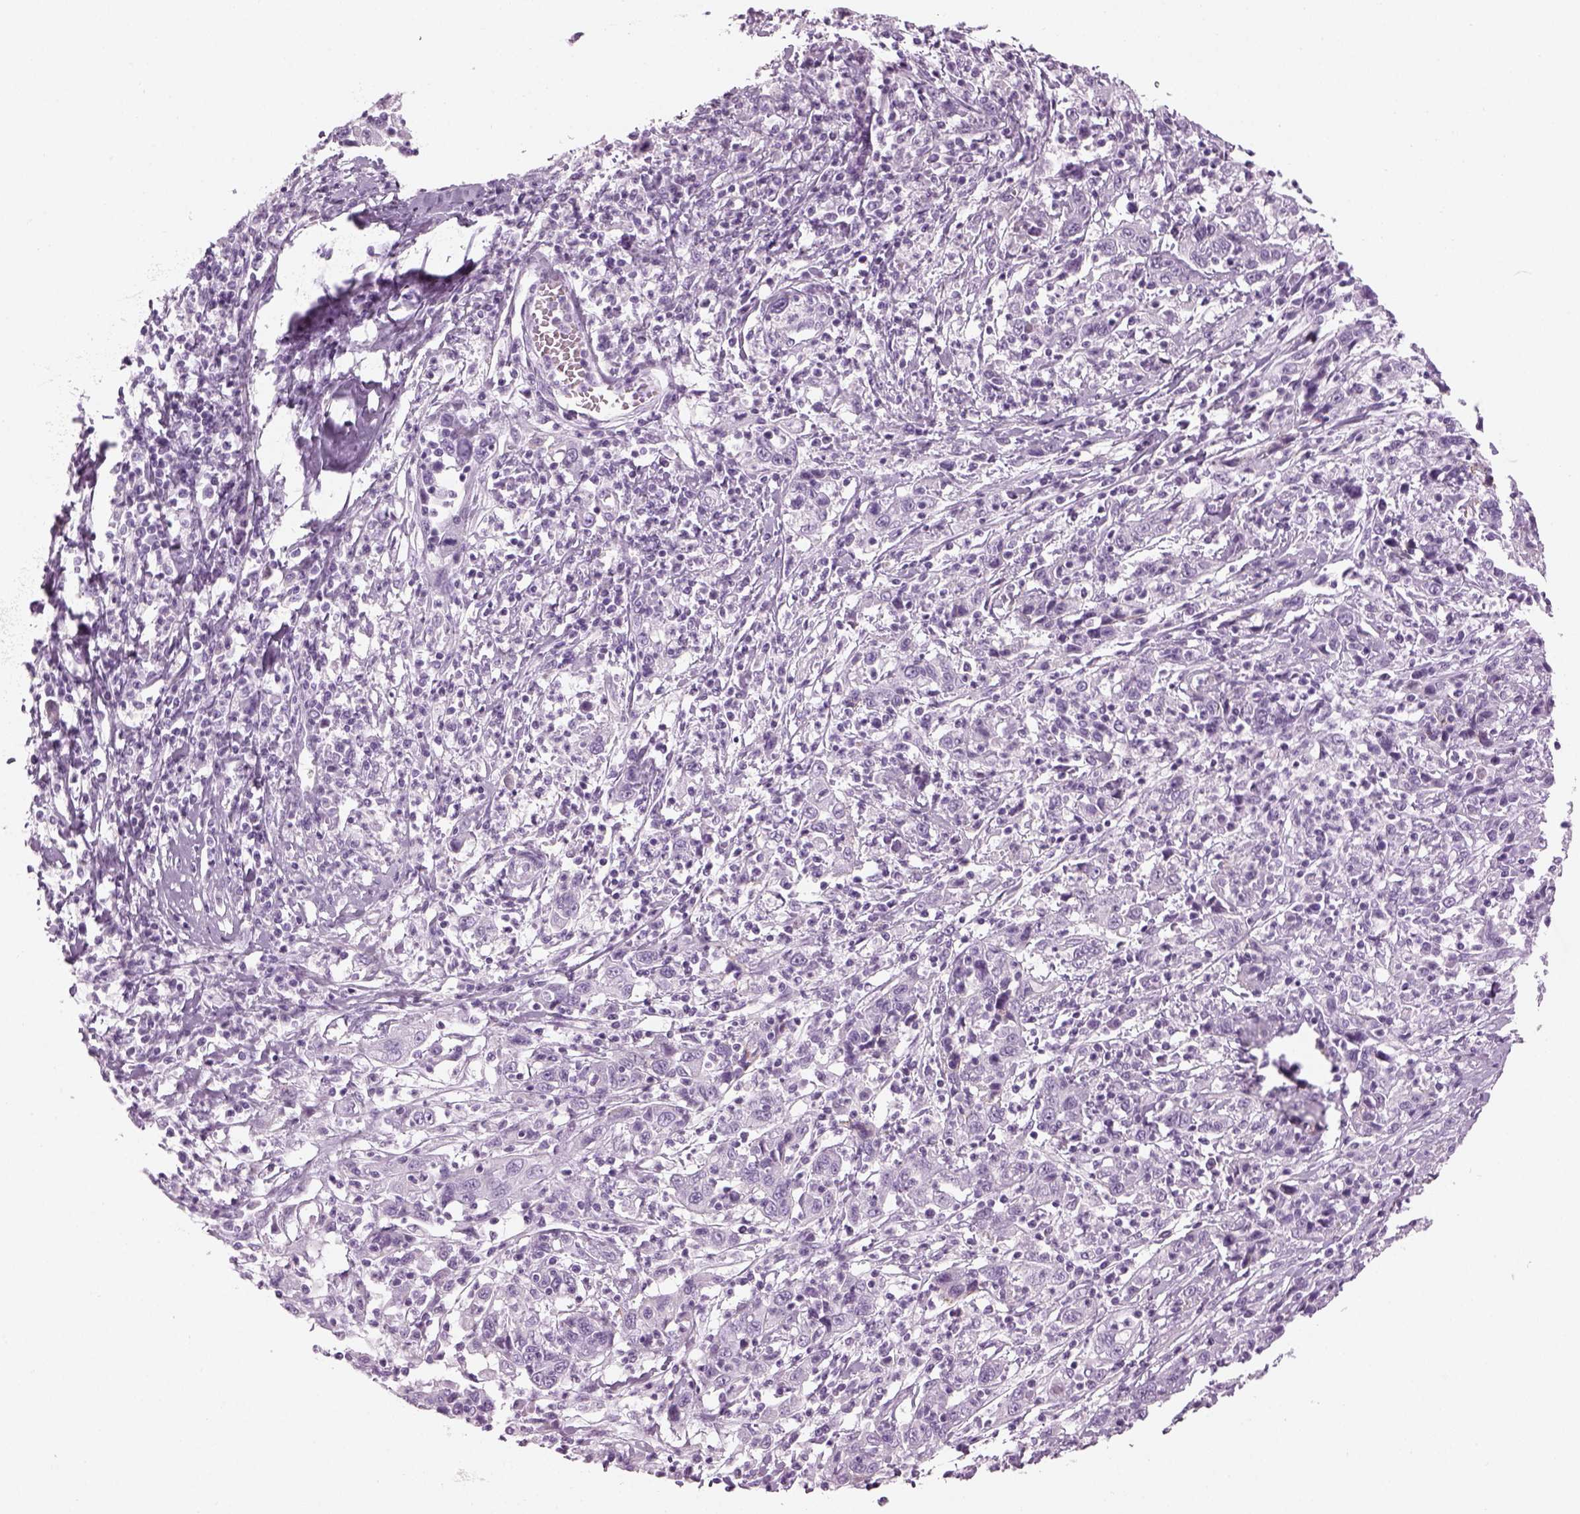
{"staining": {"intensity": "negative", "quantity": "none", "location": "none"}, "tissue": "cervical cancer", "cell_type": "Tumor cells", "image_type": "cancer", "snomed": [{"axis": "morphology", "description": "Squamous cell carcinoma, NOS"}, {"axis": "topography", "description": "Cervix"}], "caption": "Immunohistochemistry (IHC) photomicrograph of cervical cancer stained for a protein (brown), which shows no staining in tumor cells. (Brightfield microscopy of DAB immunohistochemistry at high magnification).", "gene": "SAG", "patient": {"sex": "female", "age": 46}}